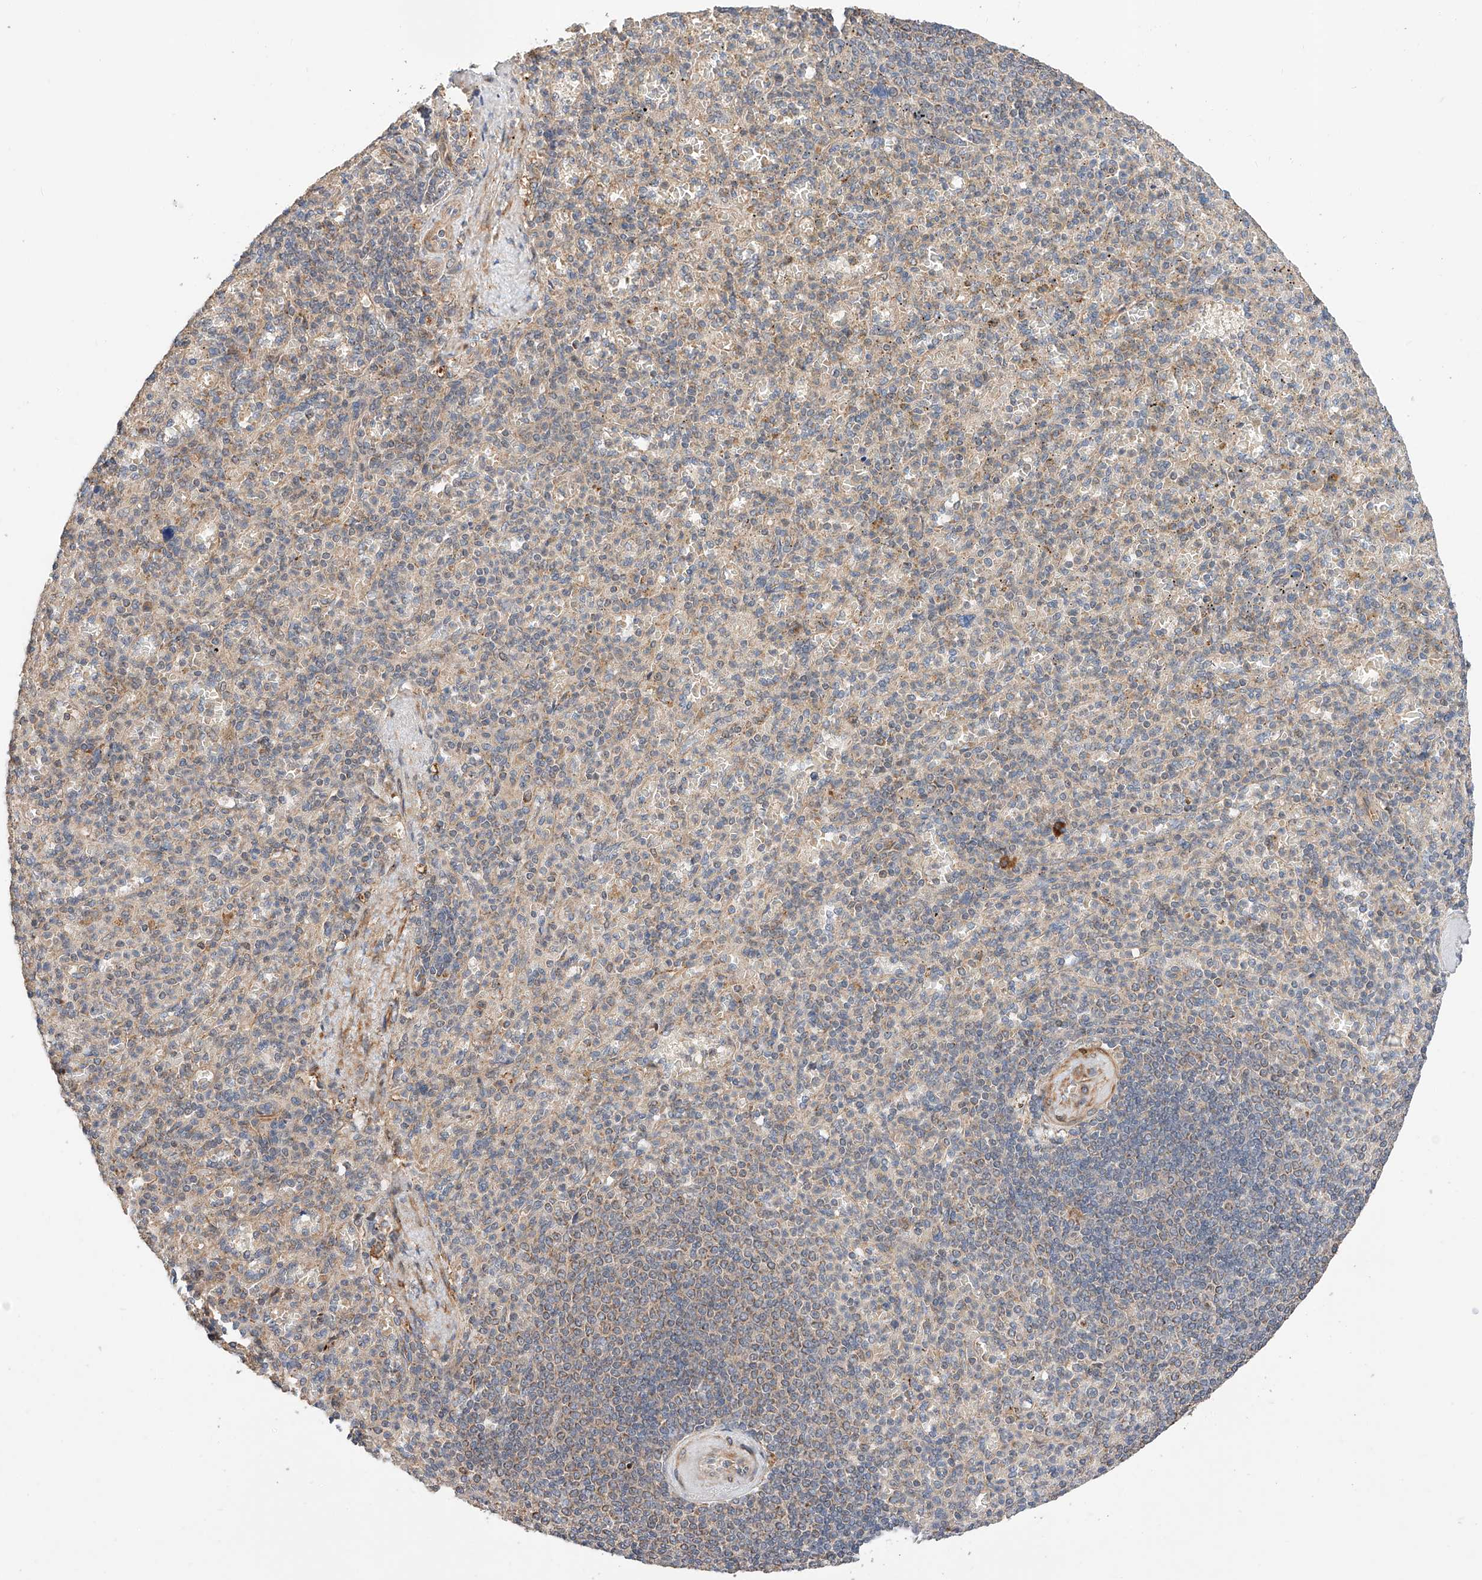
{"staining": {"intensity": "negative", "quantity": "none", "location": "none"}, "tissue": "spleen", "cell_type": "Cells in red pulp", "image_type": "normal", "snomed": [{"axis": "morphology", "description": "Normal tissue, NOS"}, {"axis": "topography", "description": "Spleen"}], "caption": "High magnification brightfield microscopy of normal spleen stained with DAB (3,3'-diaminobenzidine) (brown) and counterstained with hematoxylin (blue): cells in red pulp show no significant staining.", "gene": "RAB23", "patient": {"sex": "female", "age": 74}}